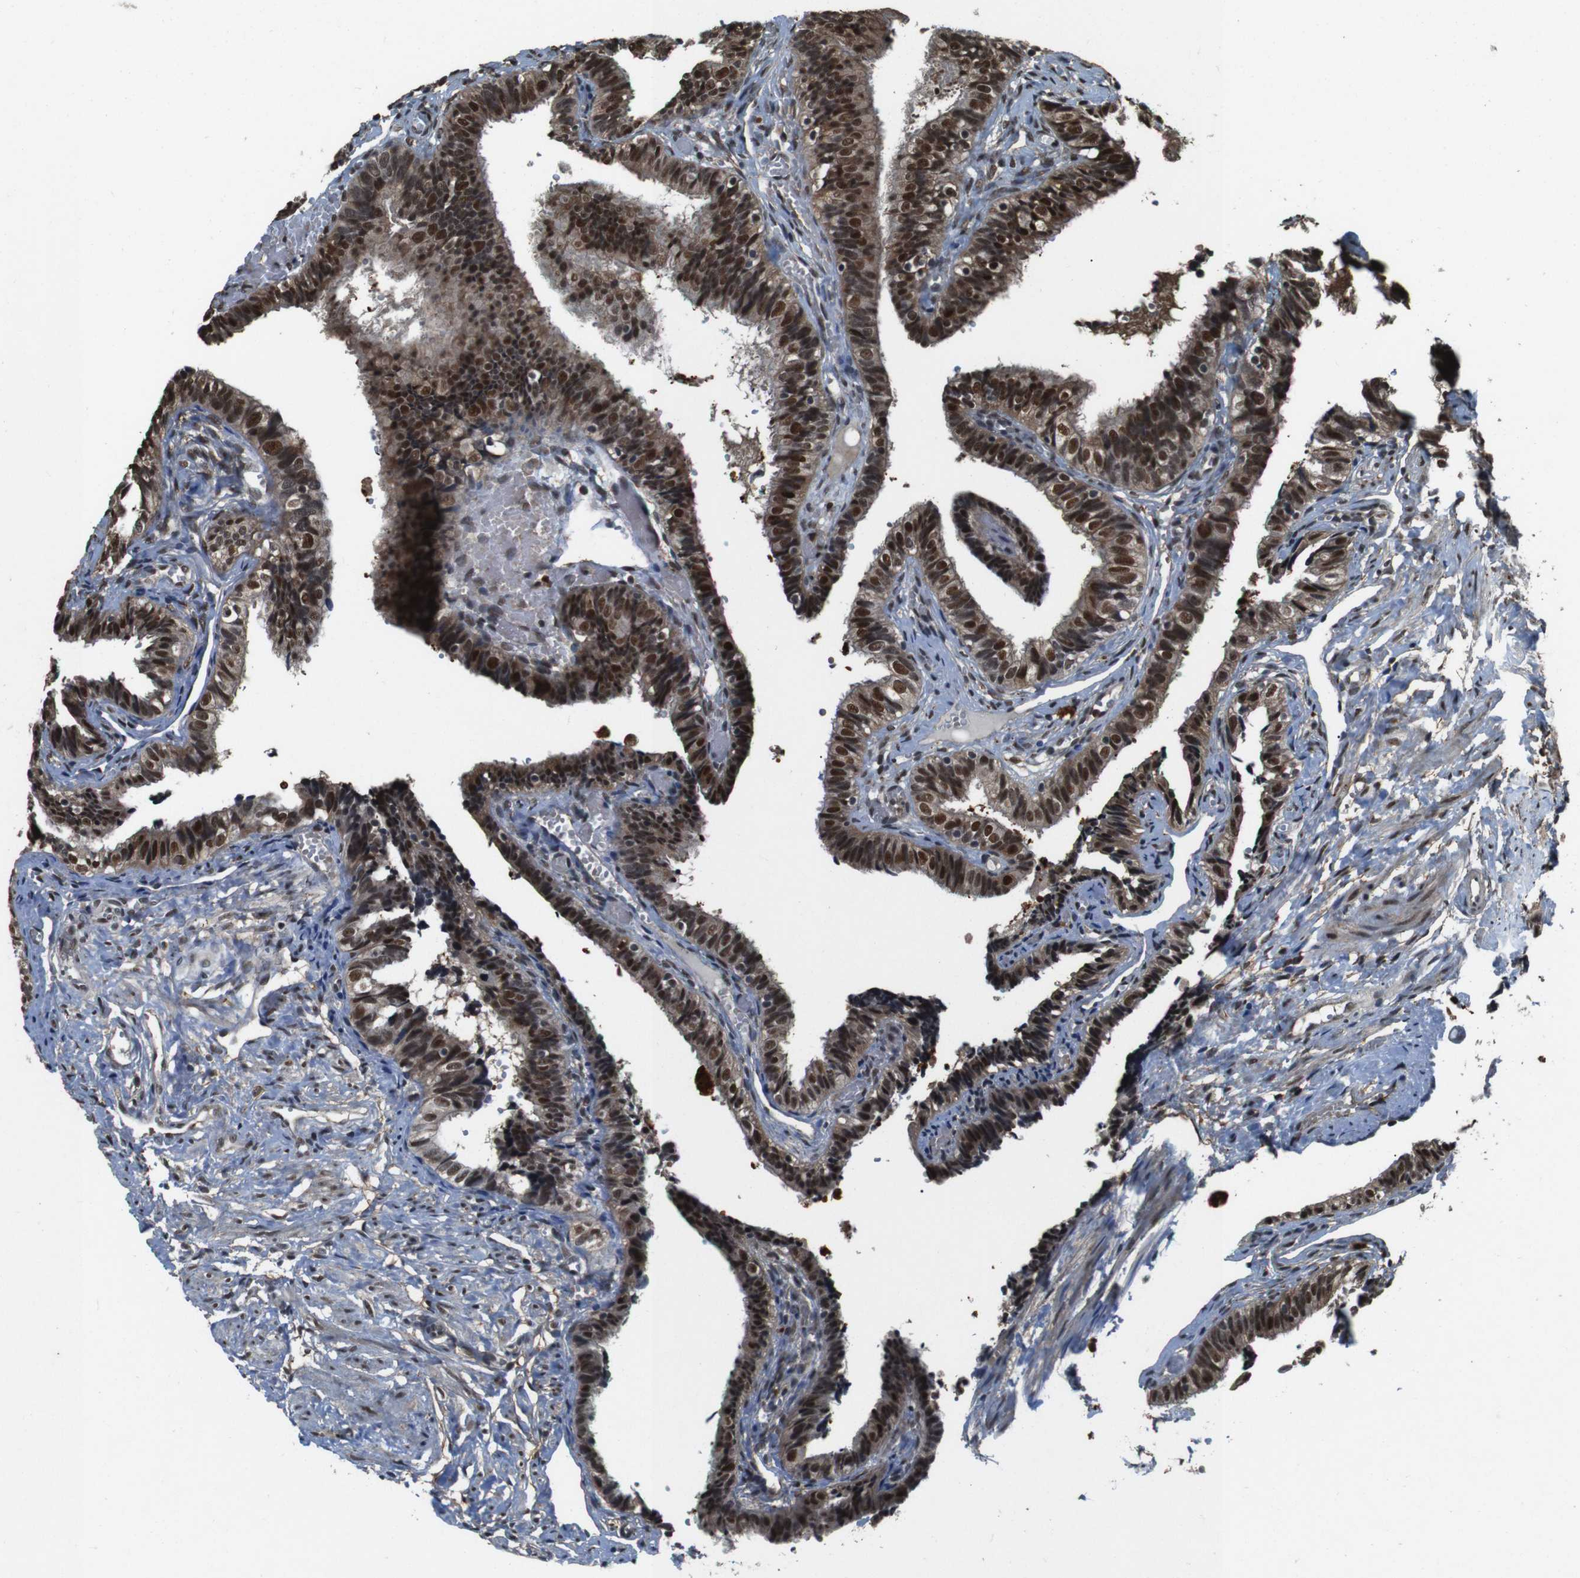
{"staining": {"intensity": "strong", "quantity": ">75%", "location": "cytoplasmic/membranous,nuclear"}, "tissue": "fallopian tube", "cell_type": "Glandular cells", "image_type": "normal", "snomed": [{"axis": "morphology", "description": "Normal tissue, NOS"}, {"axis": "topography", "description": "Fallopian tube"}], "caption": "A photomicrograph of fallopian tube stained for a protein shows strong cytoplasmic/membranous,nuclear brown staining in glandular cells.", "gene": "NR4A2", "patient": {"sex": "female", "age": 46}}